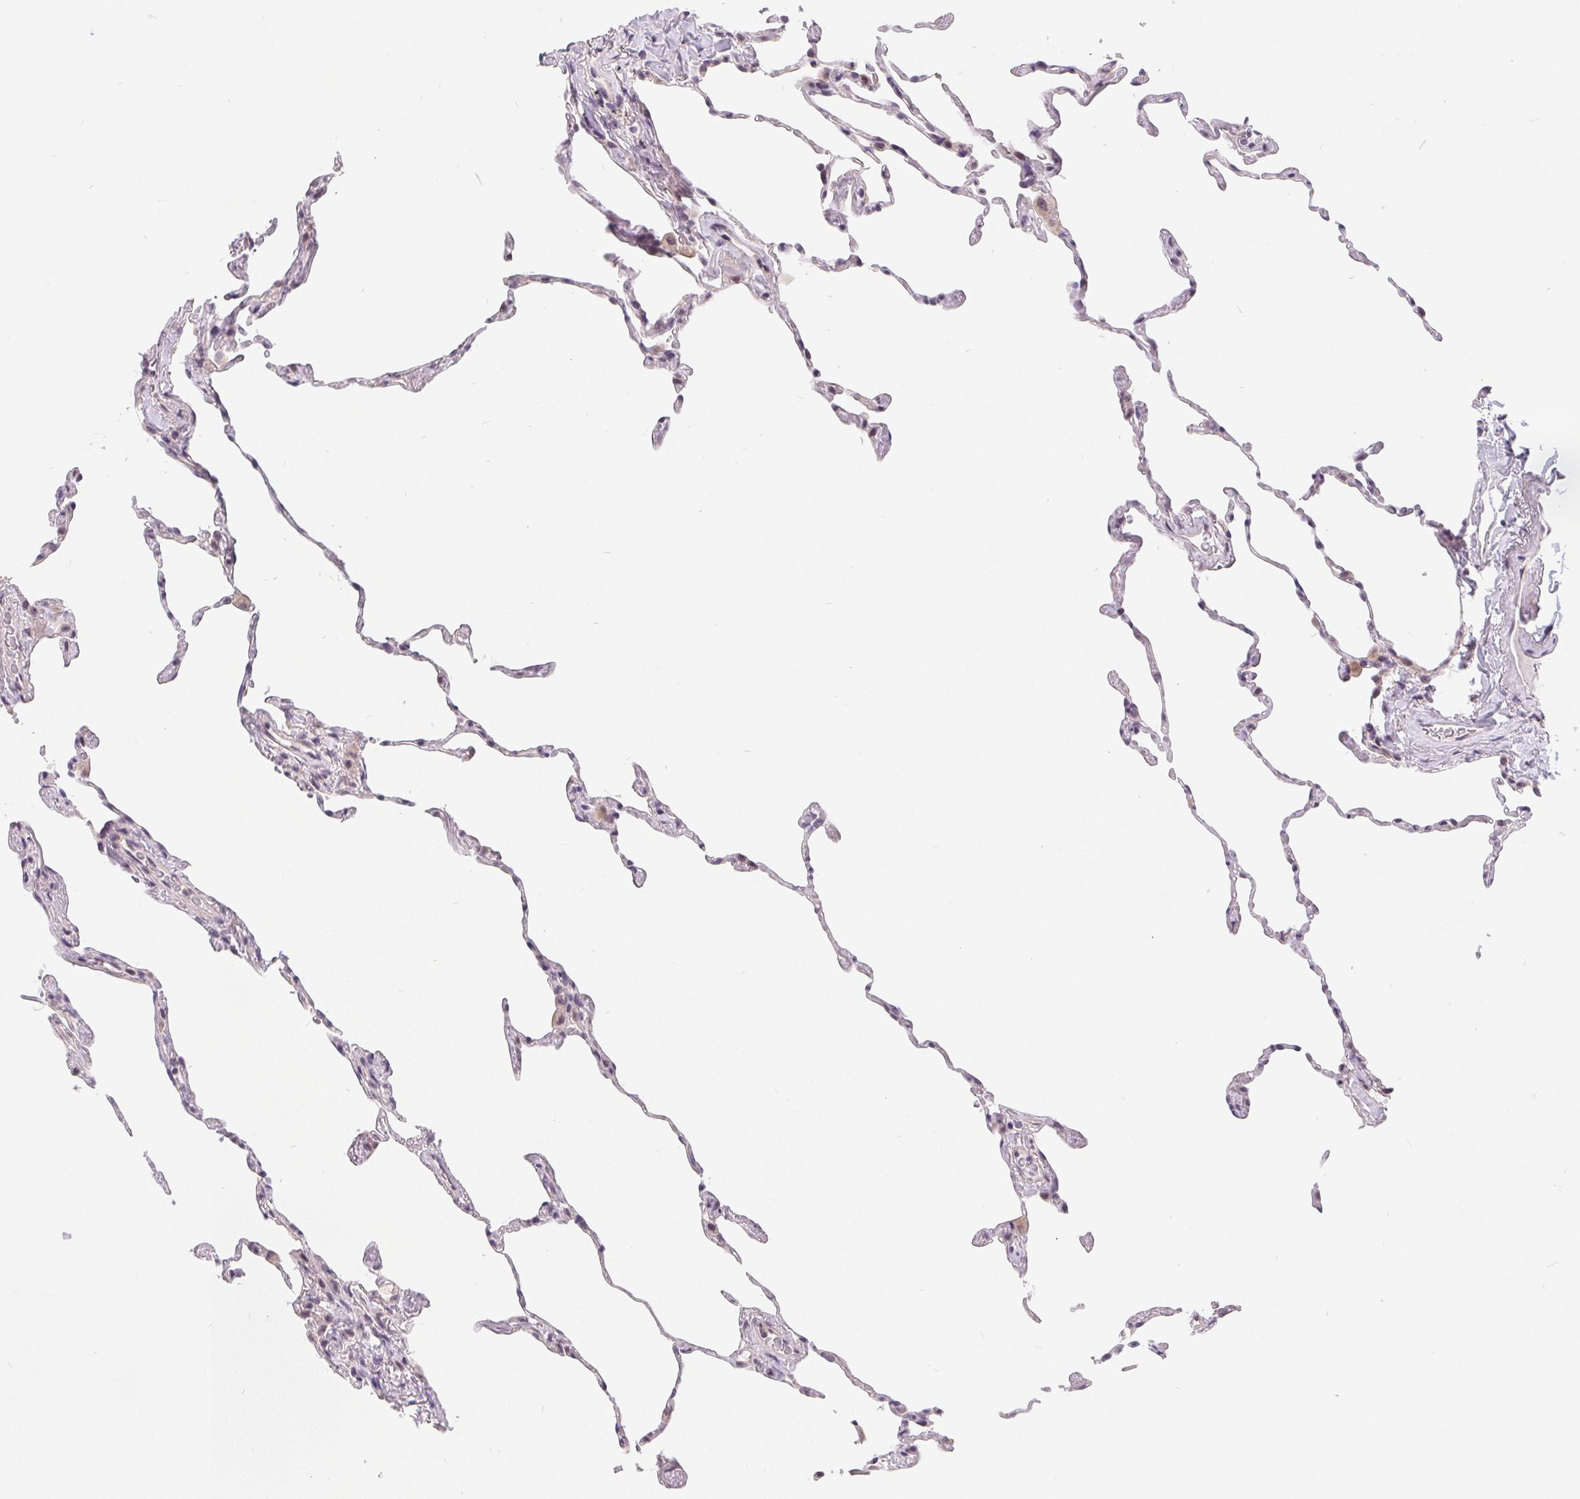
{"staining": {"intensity": "negative", "quantity": "none", "location": "none"}, "tissue": "lung", "cell_type": "Alveolar cells", "image_type": "normal", "snomed": [{"axis": "morphology", "description": "Normal tissue, NOS"}, {"axis": "topography", "description": "Lung"}], "caption": "High magnification brightfield microscopy of unremarkable lung stained with DAB (brown) and counterstained with hematoxylin (blue): alveolar cells show no significant staining.", "gene": "LCA5L", "patient": {"sex": "female", "age": 57}}